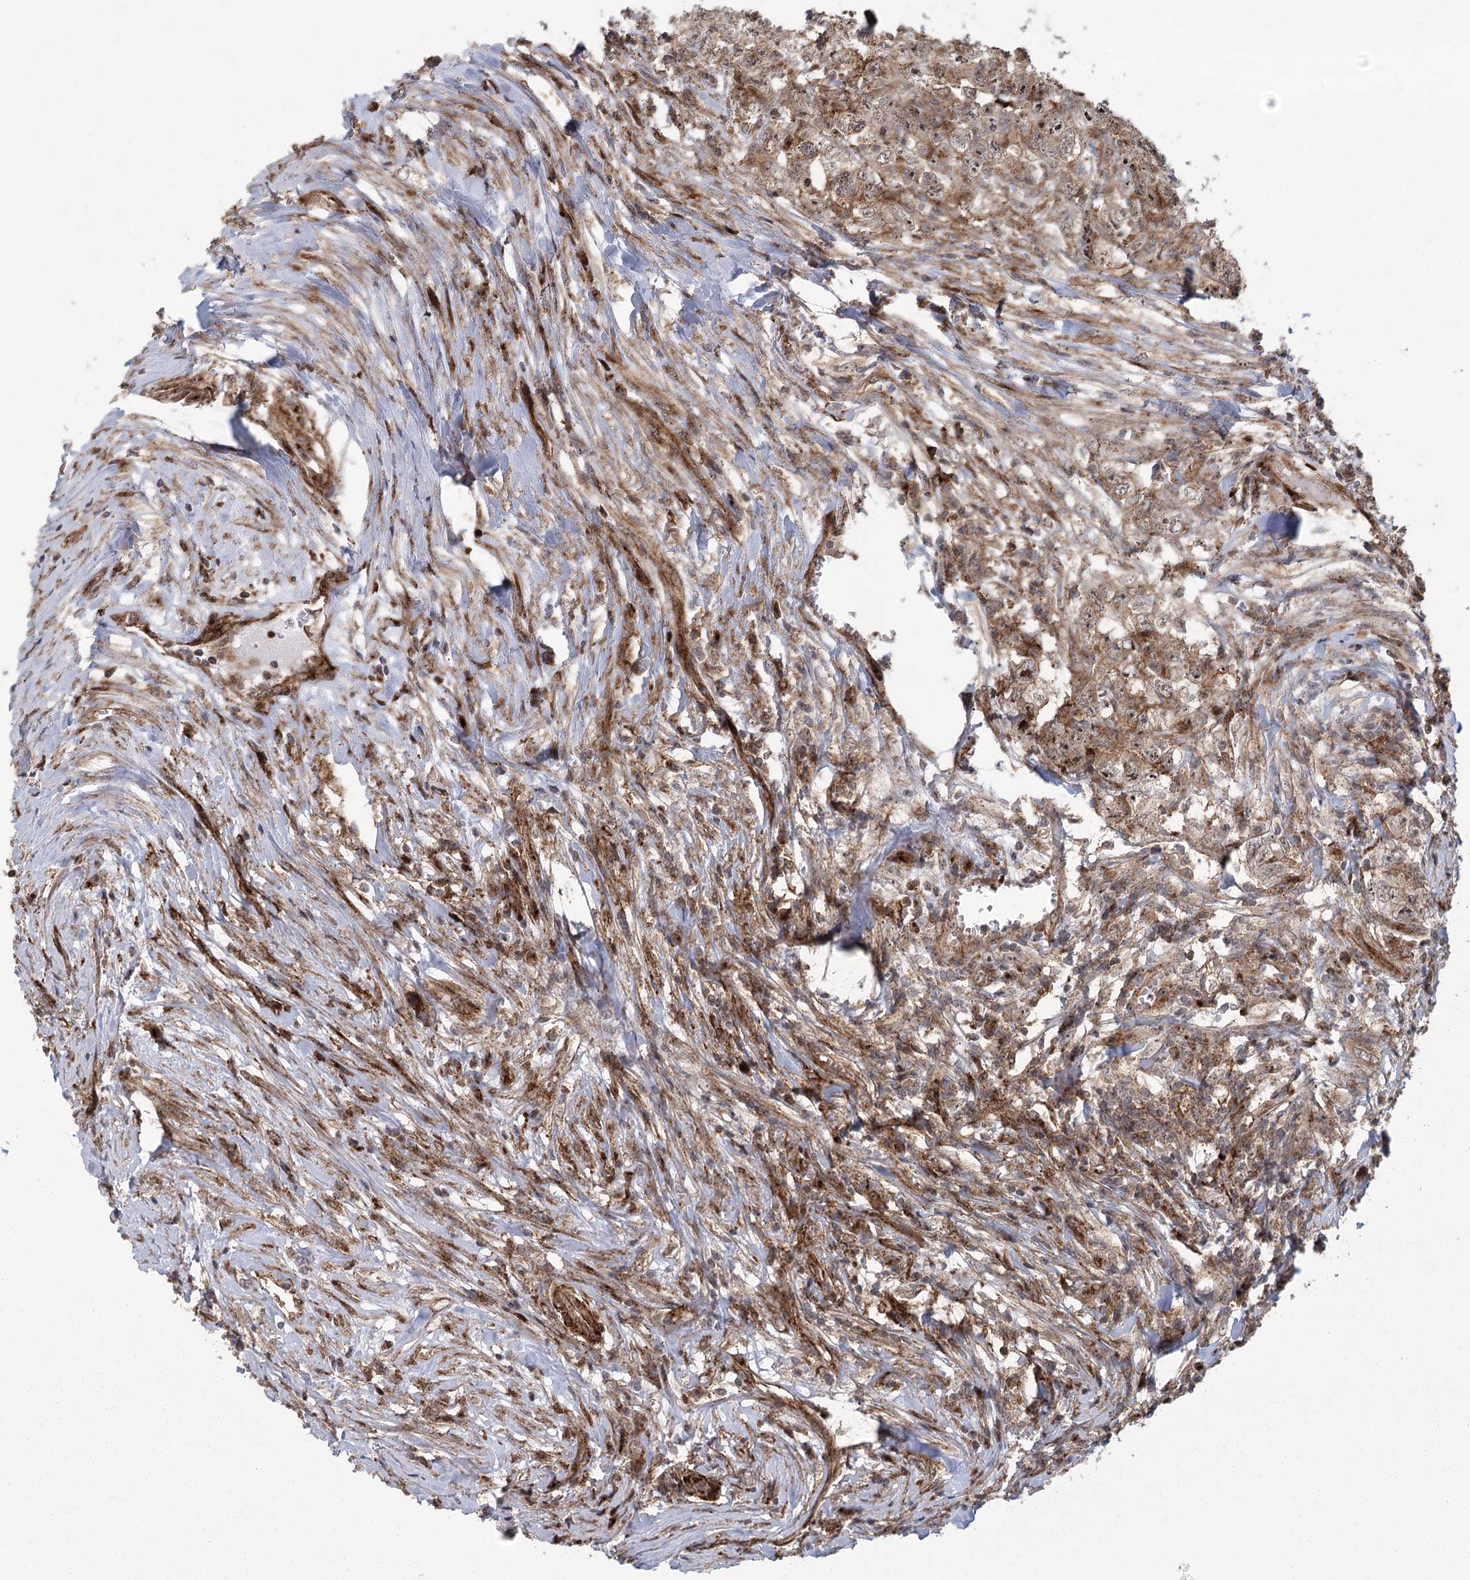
{"staining": {"intensity": "moderate", "quantity": ">75%", "location": "cytoplasmic/membranous,nuclear"}, "tissue": "testis cancer", "cell_type": "Tumor cells", "image_type": "cancer", "snomed": [{"axis": "morphology", "description": "Seminoma, NOS"}, {"axis": "morphology", "description": "Carcinoma, Embryonal, NOS"}, {"axis": "topography", "description": "Testis"}], "caption": "This photomicrograph shows immunohistochemistry staining of human testis cancer (seminoma), with medium moderate cytoplasmic/membranous and nuclear expression in about >75% of tumor cells.", "gene": "PARM1", "patient": {"sex": "male", "age": 43}}